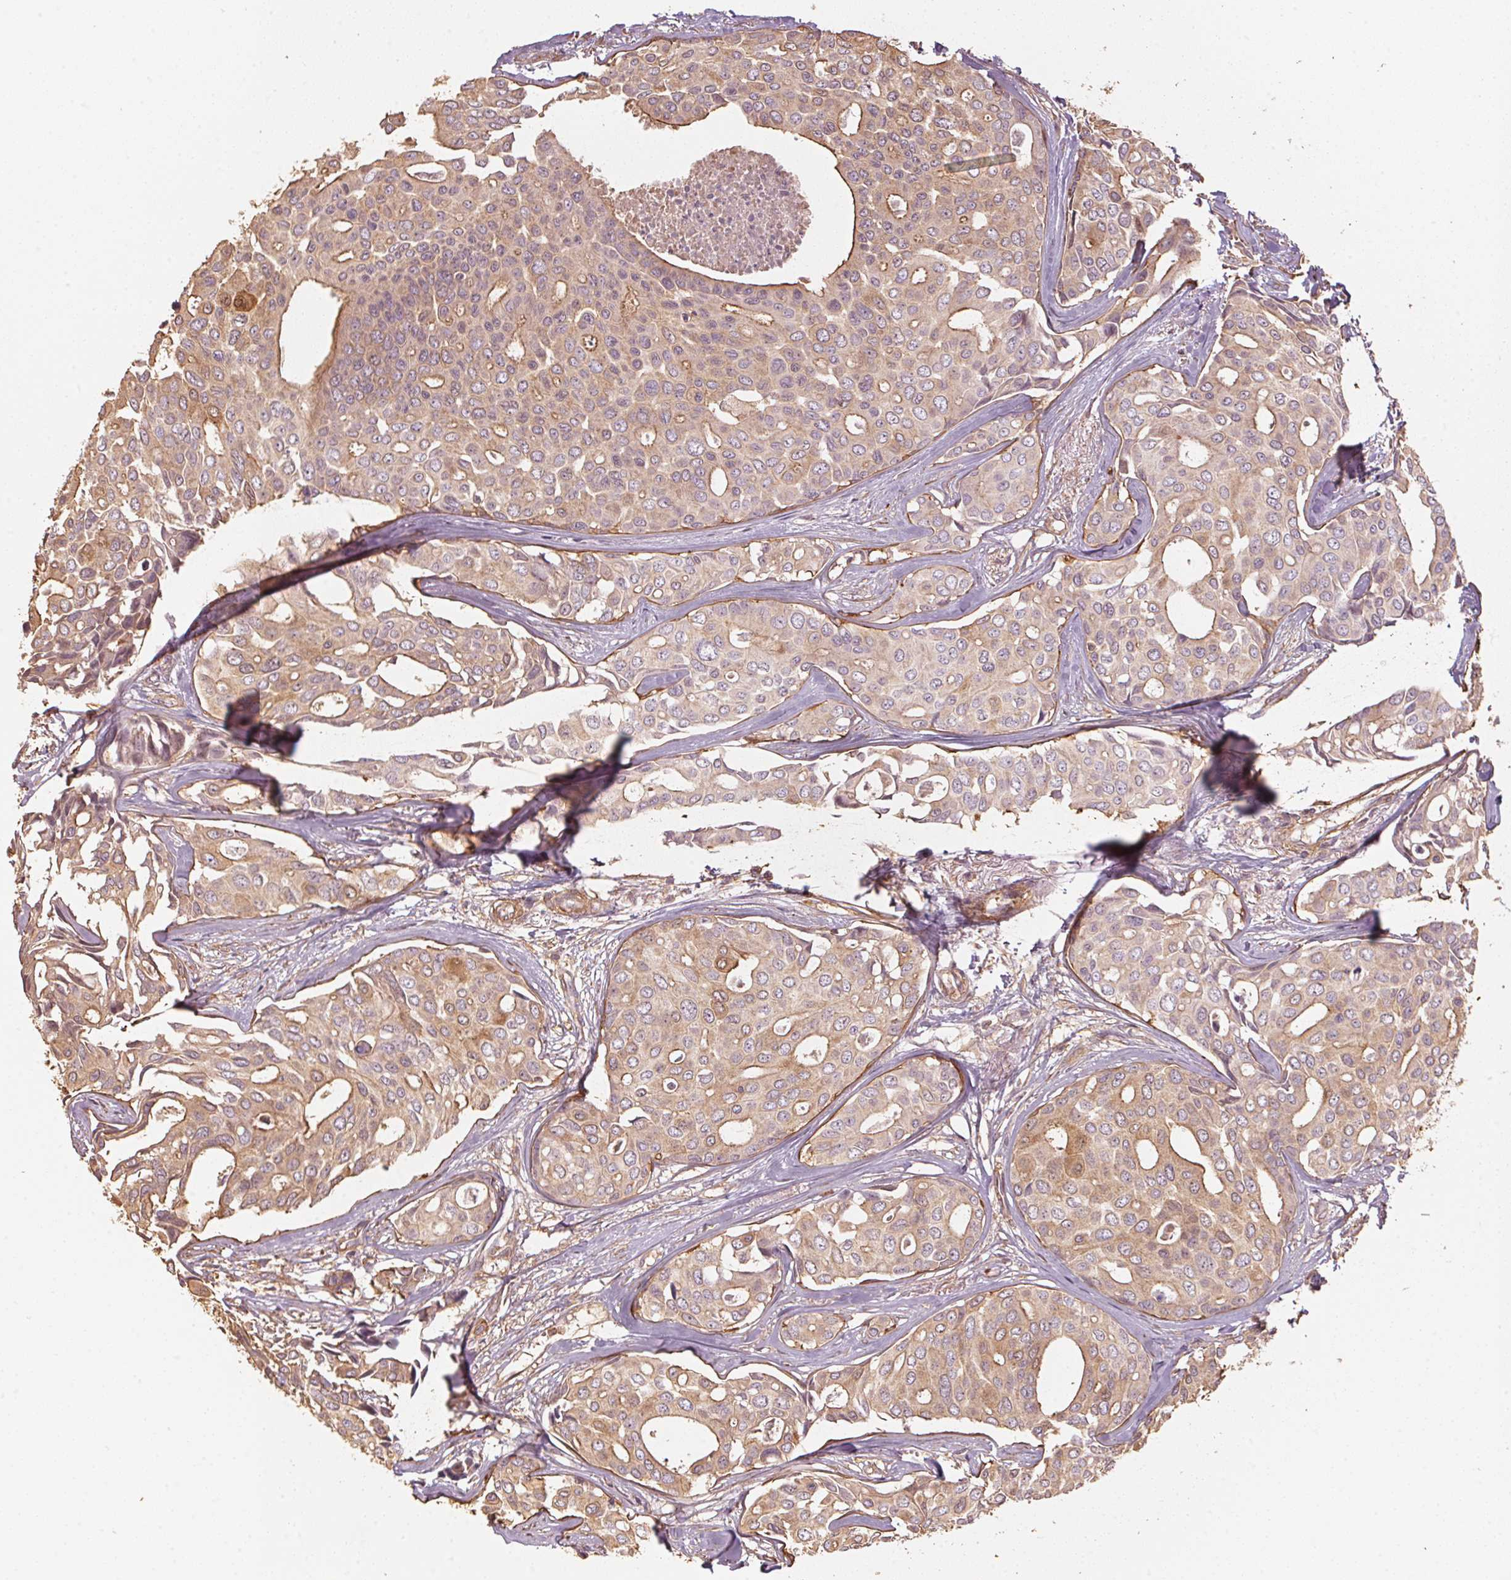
{"staining": {"intensity": "moderate", "quantity": ">75%", "location": "cytoplasmic/membranous"}, "tissue": "breast cancer", "cell_type": "Tumor cells", "image_type": "cancer", "snomed": [{"axis": "morphology", "description": "Duct carcinoma"}, {"axis": "topography", "description": "Breast"}], "caption": "This is a photomicrograph of immunohistochemistry (IHC) staining of breast cancer, which shows moderate expression in the cytoplasmic/membranous of tumor cells.", "gene": "QDPR", "patient": {"sex": "female", "age": 54}}